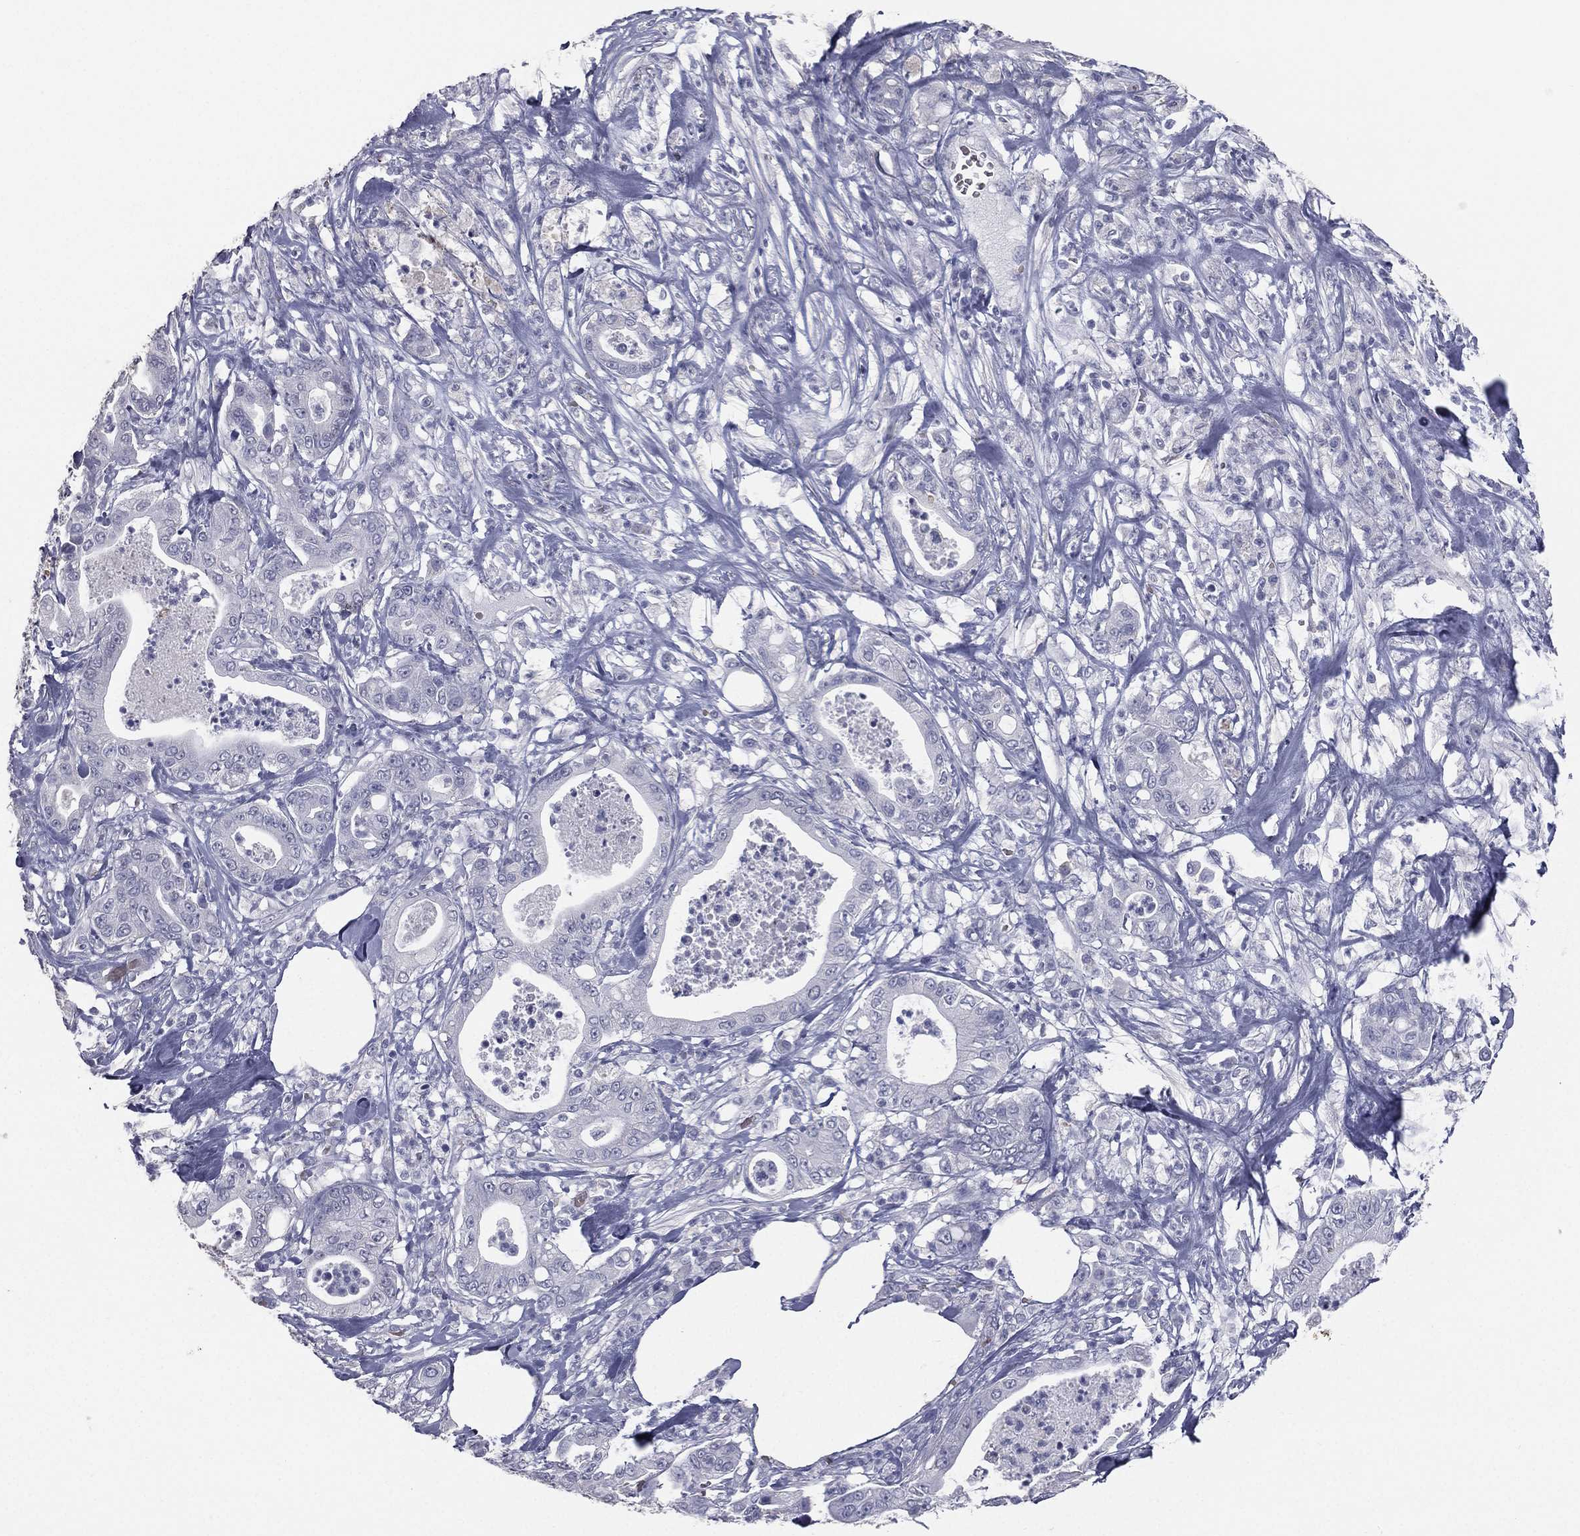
{"staining": {"intensity": "negative", "quantity": "none", "location": "none"}, "tissue": "pancreatic cancer", "cell_type": "Tumor cells", "image_type": "cancer", "snomed": [{"axis": "morphology", "description": "Adenocarcinoma, NOS"}, {"axis": "topography", "description": "Pancreas"}], "caption": "Immunohistochemistry image of neoplastic tissue: human adenocarcinoma (pancreatic) stained with DAB (3,3'-diaminobenzidine) reveals no significant protein expression in tumor cells.", "gene": "ESX1", "patient": {"sex": "male", "age": 71}}